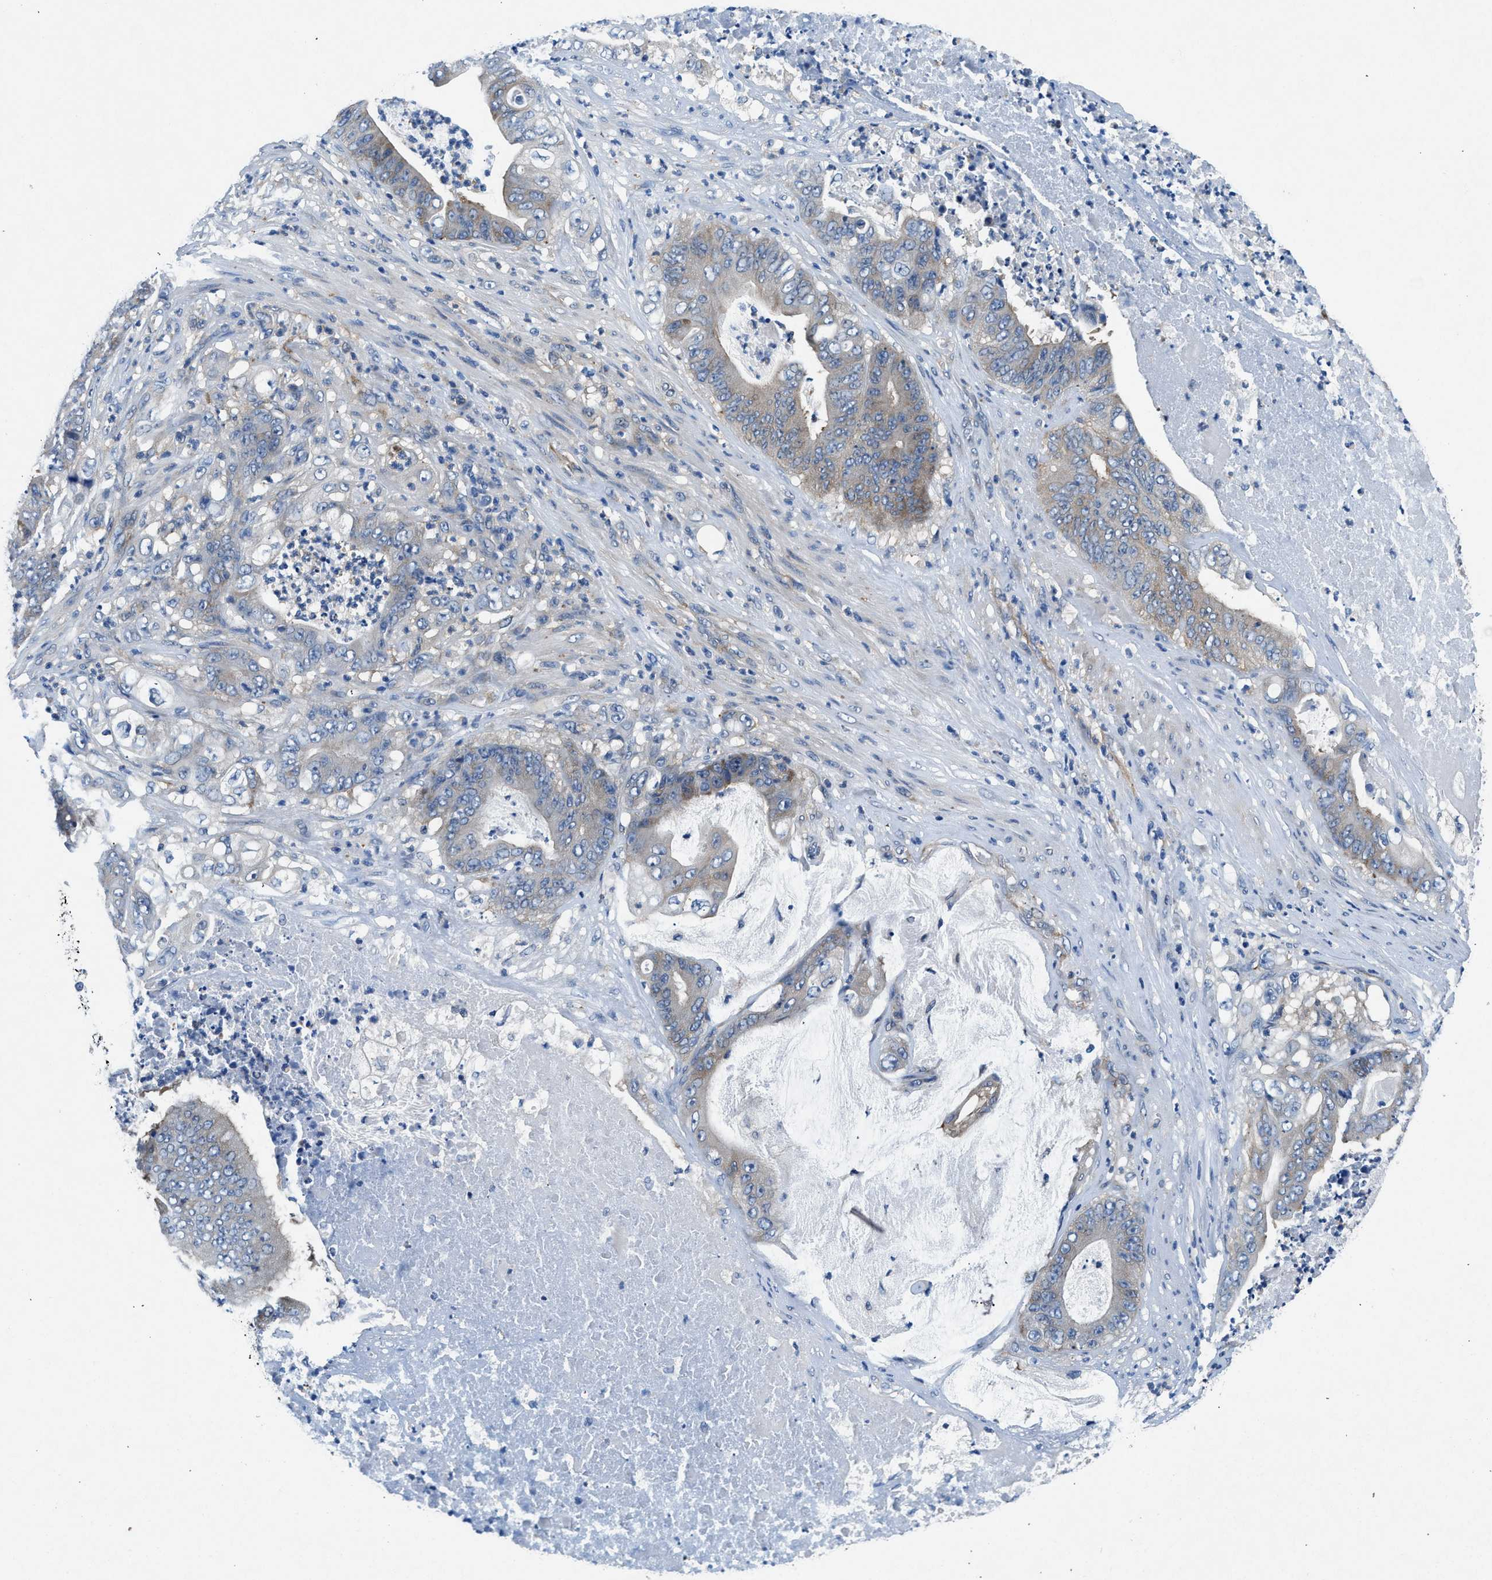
{"staining": {"intensity": "weak", "quantity": "25%-75%", "location": "cytoplasmic/membranous"}, "tissue": "stomach cancer", "cell_type": "Tumor cells", "image_type": "cancer", "snomed": [{"axis": "morphology", "description": "Adenocarcinoma, NOS"}, {"axis": "topography", "description": "Stomach"}], "caption": "Human stomach cancer (adenocarcinoma) stained with a brown dye displays weak cytoplasmic/membranous positive staining in approximately 25%-75% of tumor cells.", "gene": "COPS2", "patient": {"sex": "female", "age": 73}}